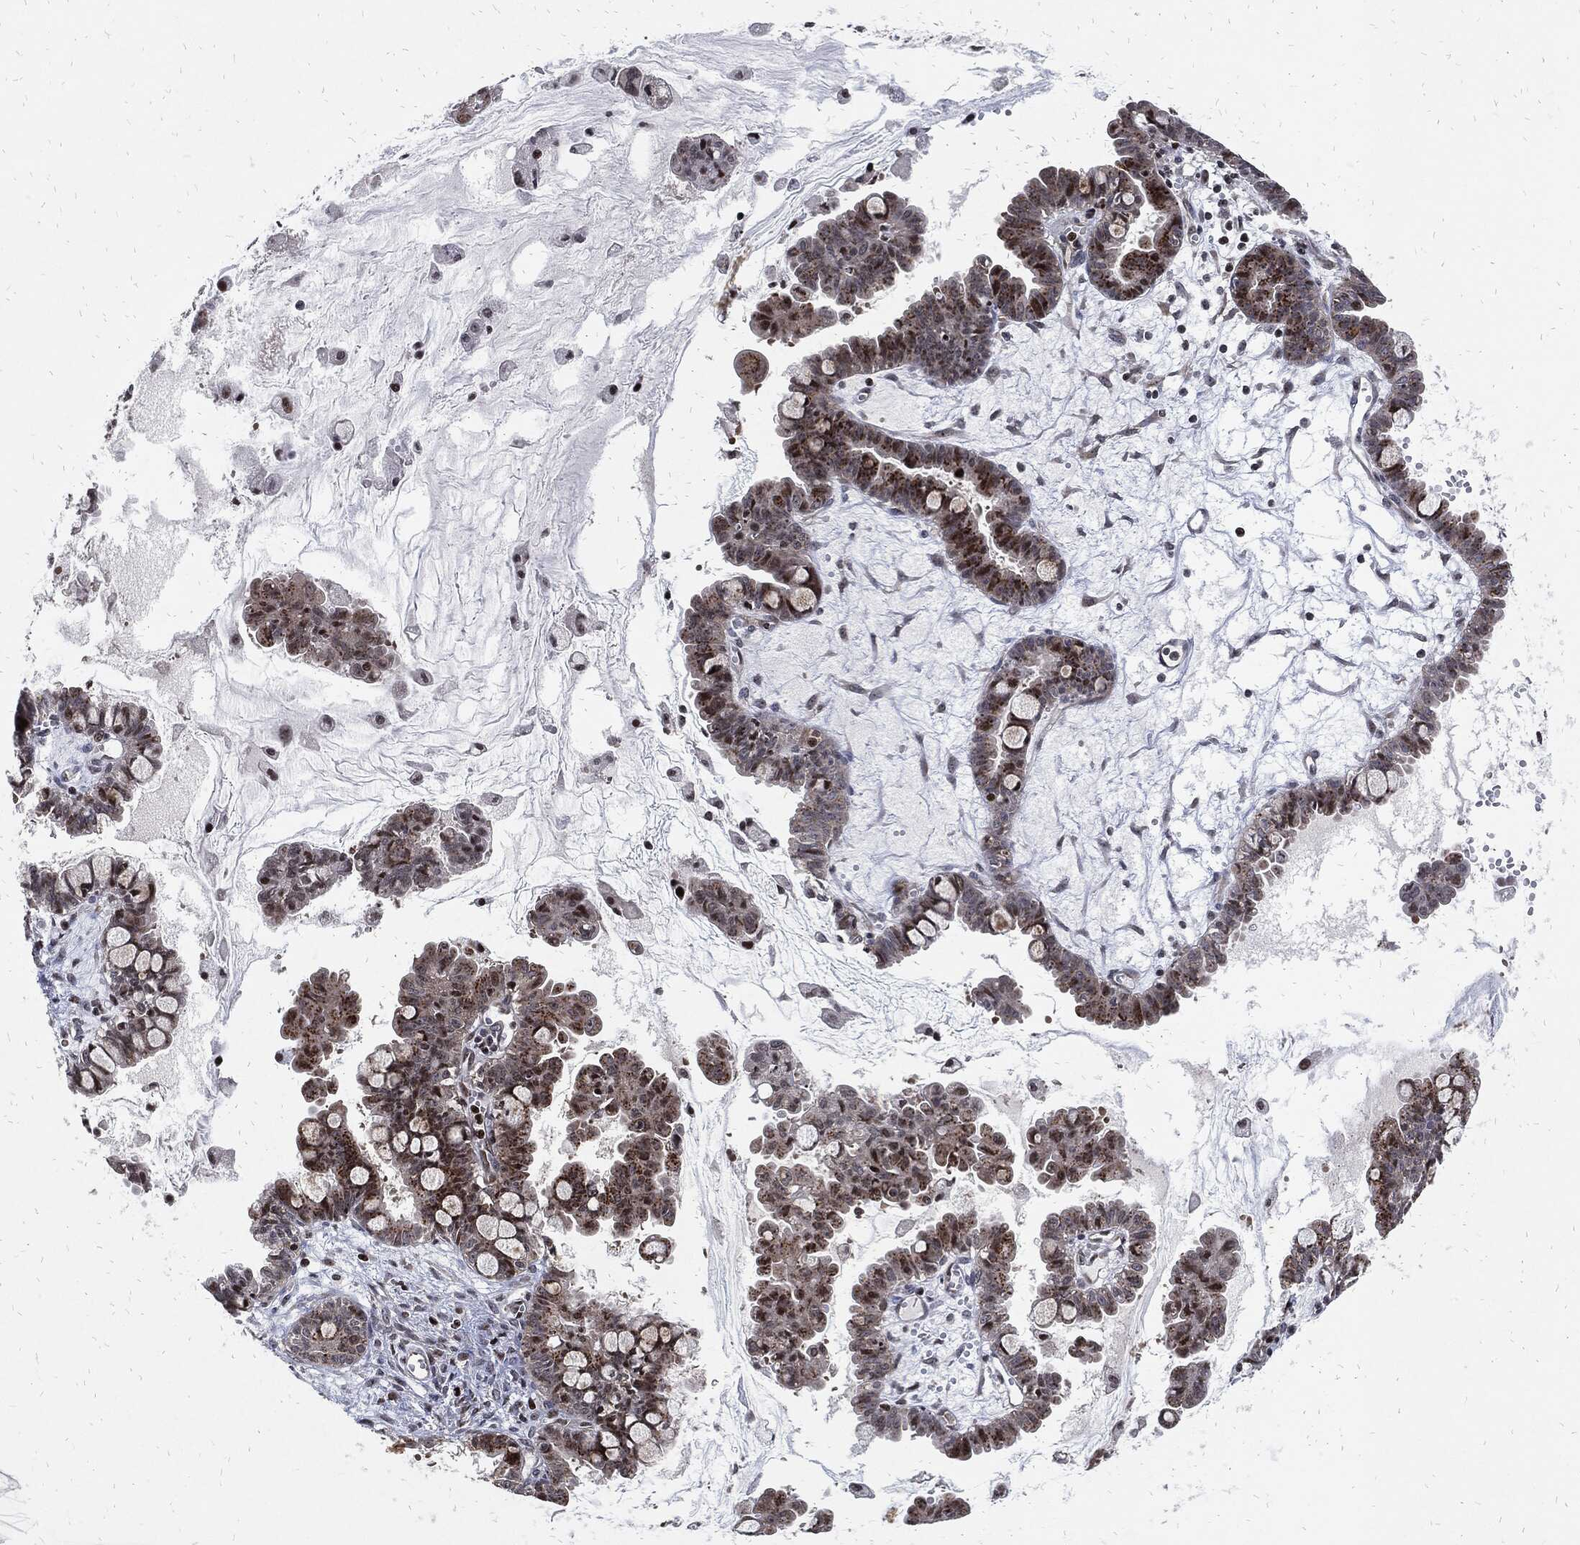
{"staining": {"intensity": "moderate", "quantity": ">75%", "location": "cytoplasmic/membranous"}, "tissue": "ovarian cancer", "cell_type": "Tumor cells", "image_type": "cancer", "snomed": [{"axis": "morphology", "description": "Cystadenocarcinoma, mucinous, NOS"}, {"axis": "topography", "description": "Ovary"}], "caption": "Tumor cells show moderate cytoplasmic/membranous positivity in approximately >75% of cells in ovarian cancer (mucinous cystadenocarcinoma).", "gene": "ZNF775", "patient": {"sex": "female", "age": 63}}